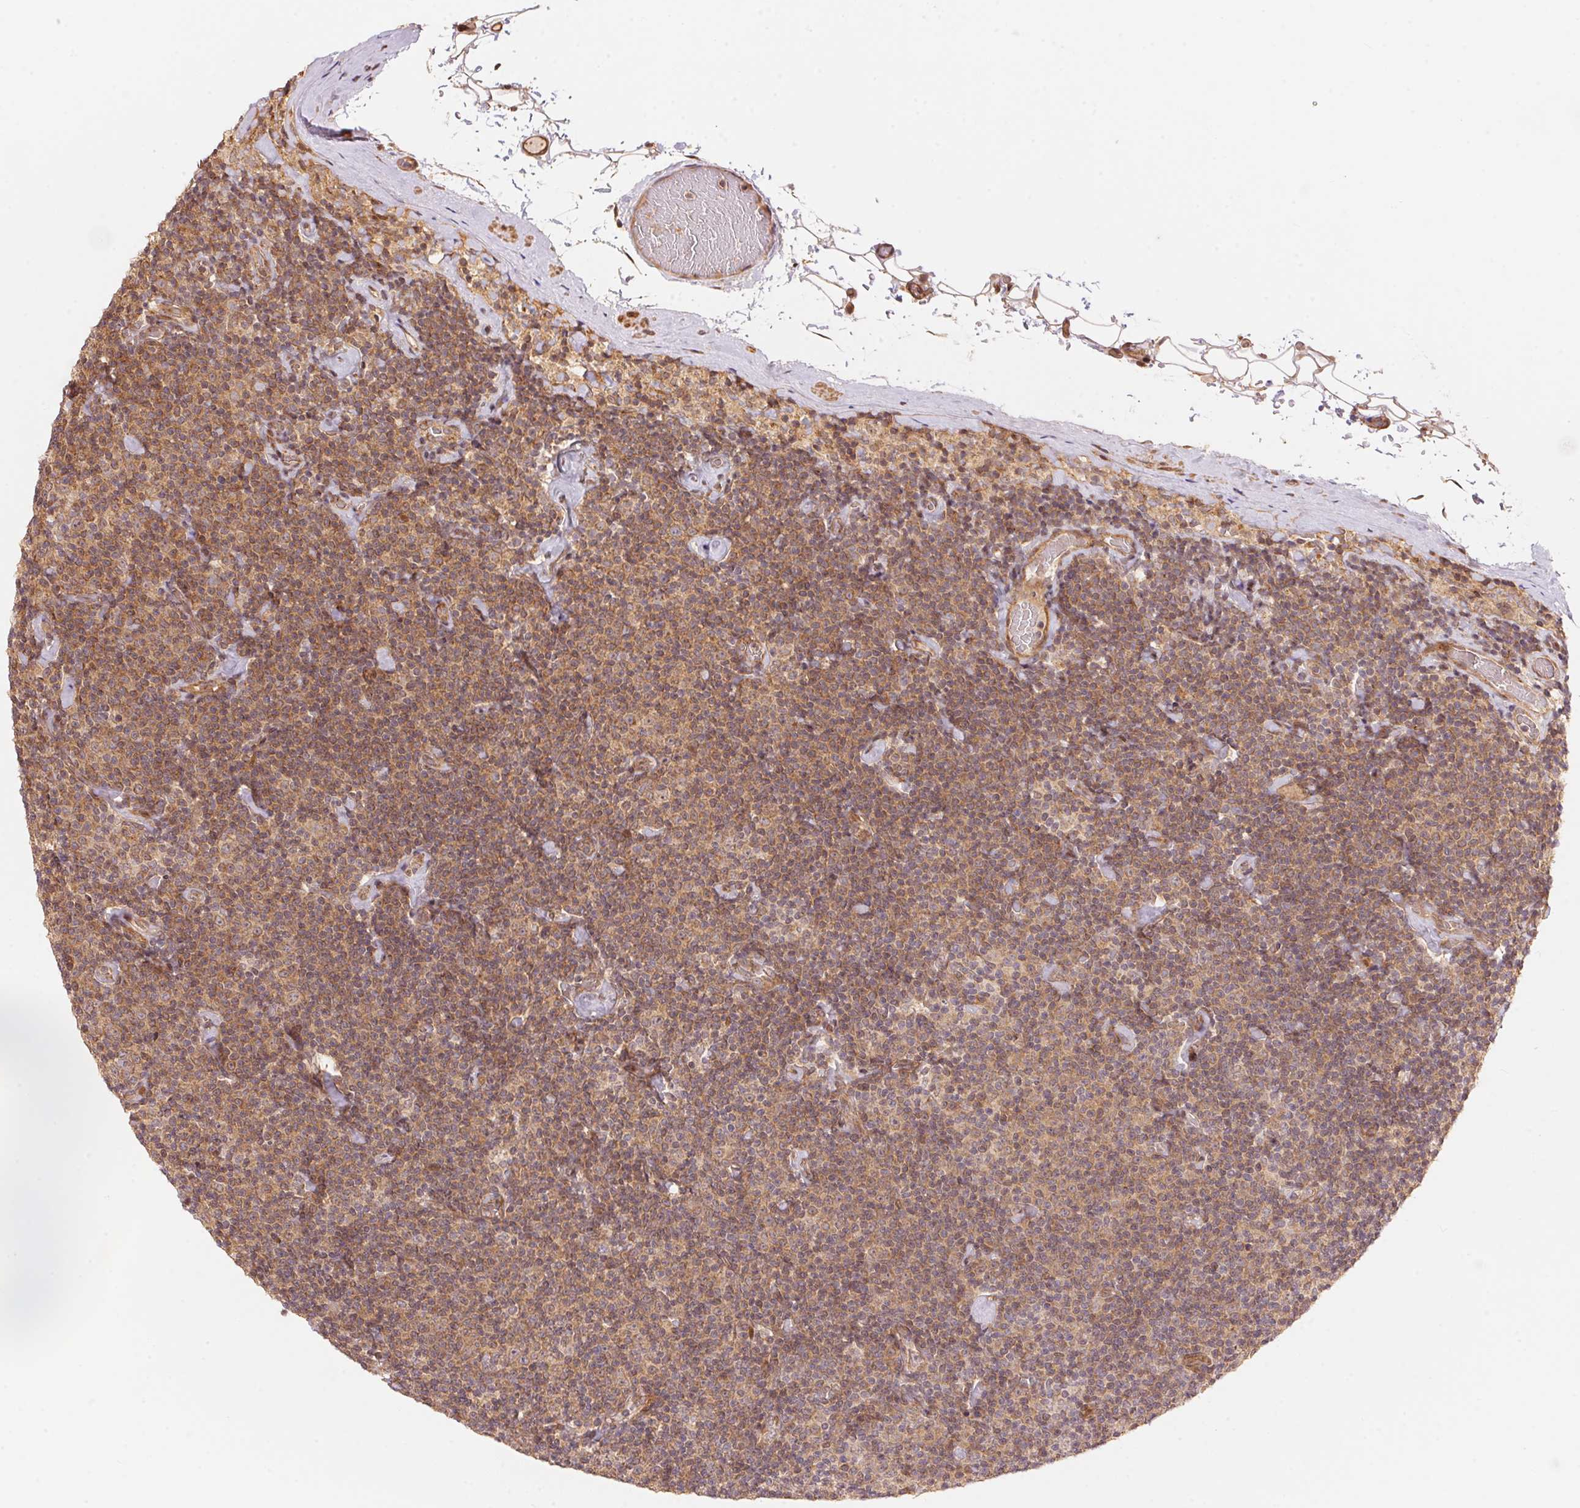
{"staining": {"intensity": "moderate", "quantity": ">75%", "location": "cytoplasmic/membranous"}, "tissue": "lymphoma", "cell_type": "Tumor cells", "image_type": "cancer", "snomed": [{"axis": "morphology", "description": "Malignant lymphoma, non-Hodgkin's type, Low grade"}, {"axis": "topography", "description": "Lymph node"}], "caption": "A micrograph of low-grade malignant lymphoma, non-Hodgkin's type stained for a protein displays moderate cytoplasmic/membranous brown staining in tumor cells.", "gene": "TNIP2", "patient": {"sex": "male", "age": 81}}